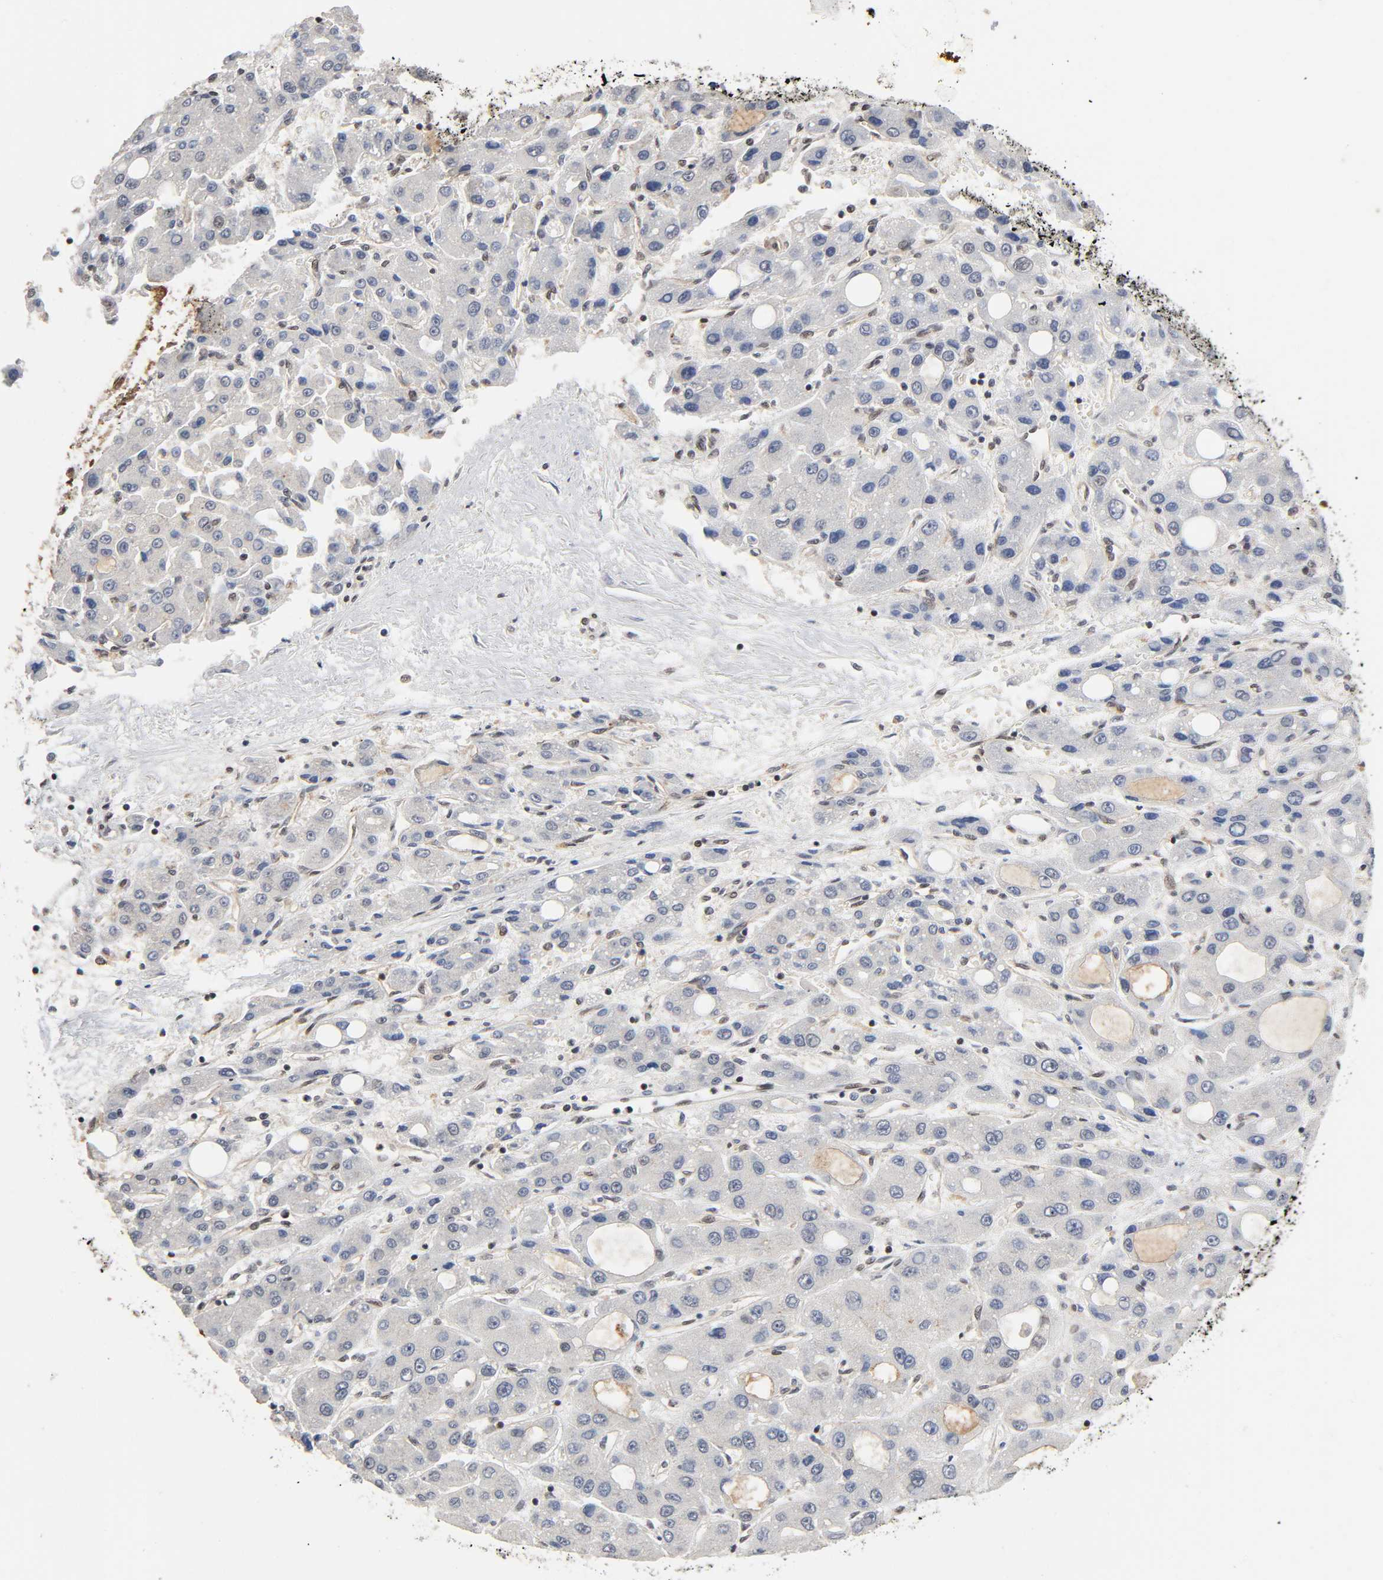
{"staining": {"intensity": "weak", "quantity": "<25%", "location": "cytoplasmic/membranous,nuclear"}, "tissue": "liver cancer", "cell_type": "Tumor cells", "image_type": "cancer", "snomed": [{"axis": "morphology", "description": "Carcinoma, Hepatocellular, NOS"}, {"axis": "topography", "description": "Liver"}], "caption": "DAB immunohistochemical staining of human hepatocellular carcinoma (liver) demonstrates no significant staining in tumor cells.", "gene": "ZNF384", "patient": {"sex": "male", "age": 55}}